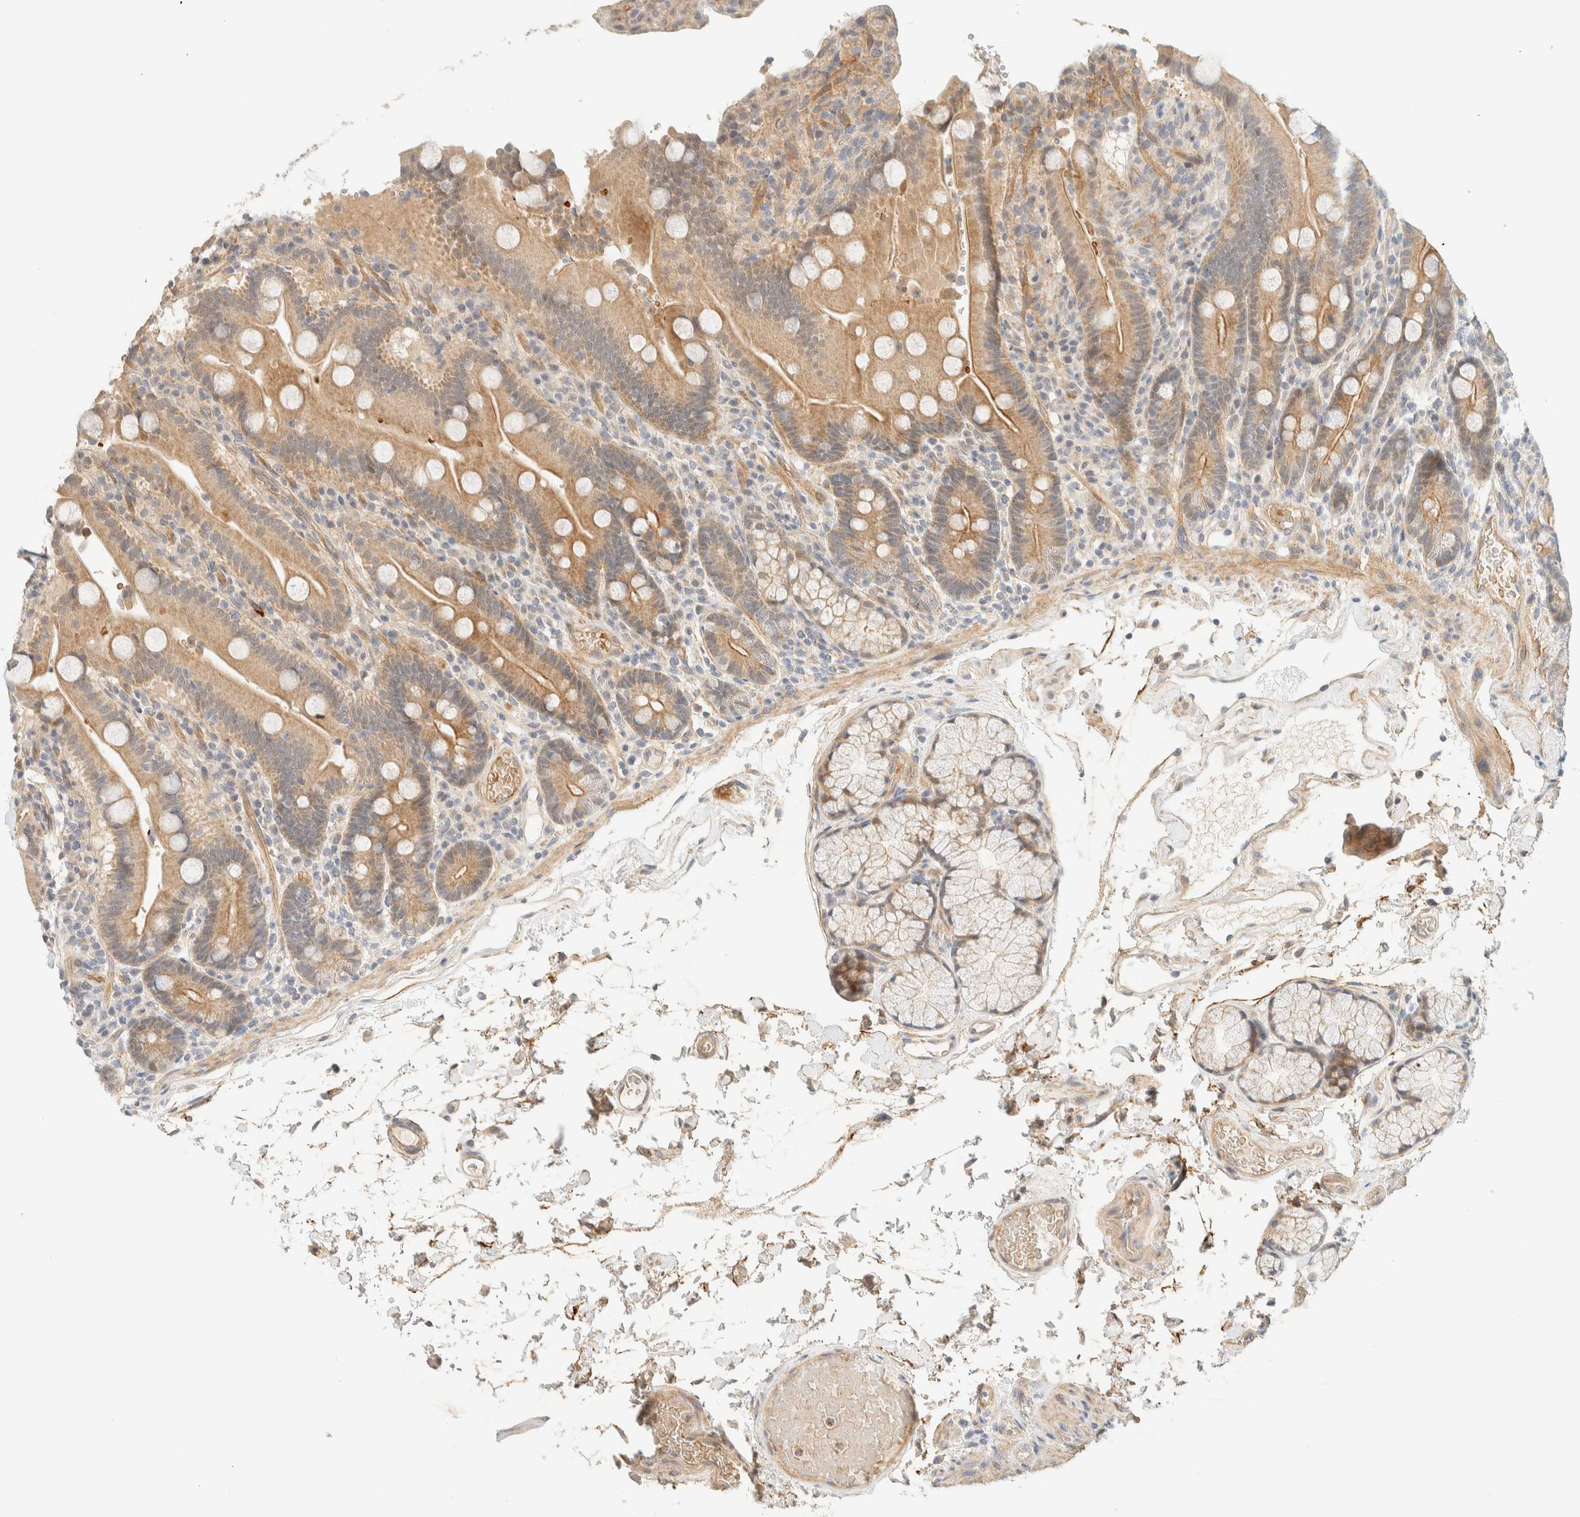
{"staining": {"intensity": "moderate", "quantity": ">75%", "location": "cytoplasmic/membranous"}, "tissue": "duodenum", "cell_type": "Glandular cells", "image_type": "normal", "snomed": [{"axis": "morphology", "description": "Normal tissue, NOS"}, {"axis": "topography", "description": "Small intestine, NOS"}], "caption": "Benign duodenum was stained to show a protein in brown. There is medium levels of moderate cytoplasmic/membranous expression in approximately >75% of glandular cells. (Brightfield microscopy of DAB IHC at high magnification).", "gene": "TNK1", "patient": {"sex": "female", "age": 71}}